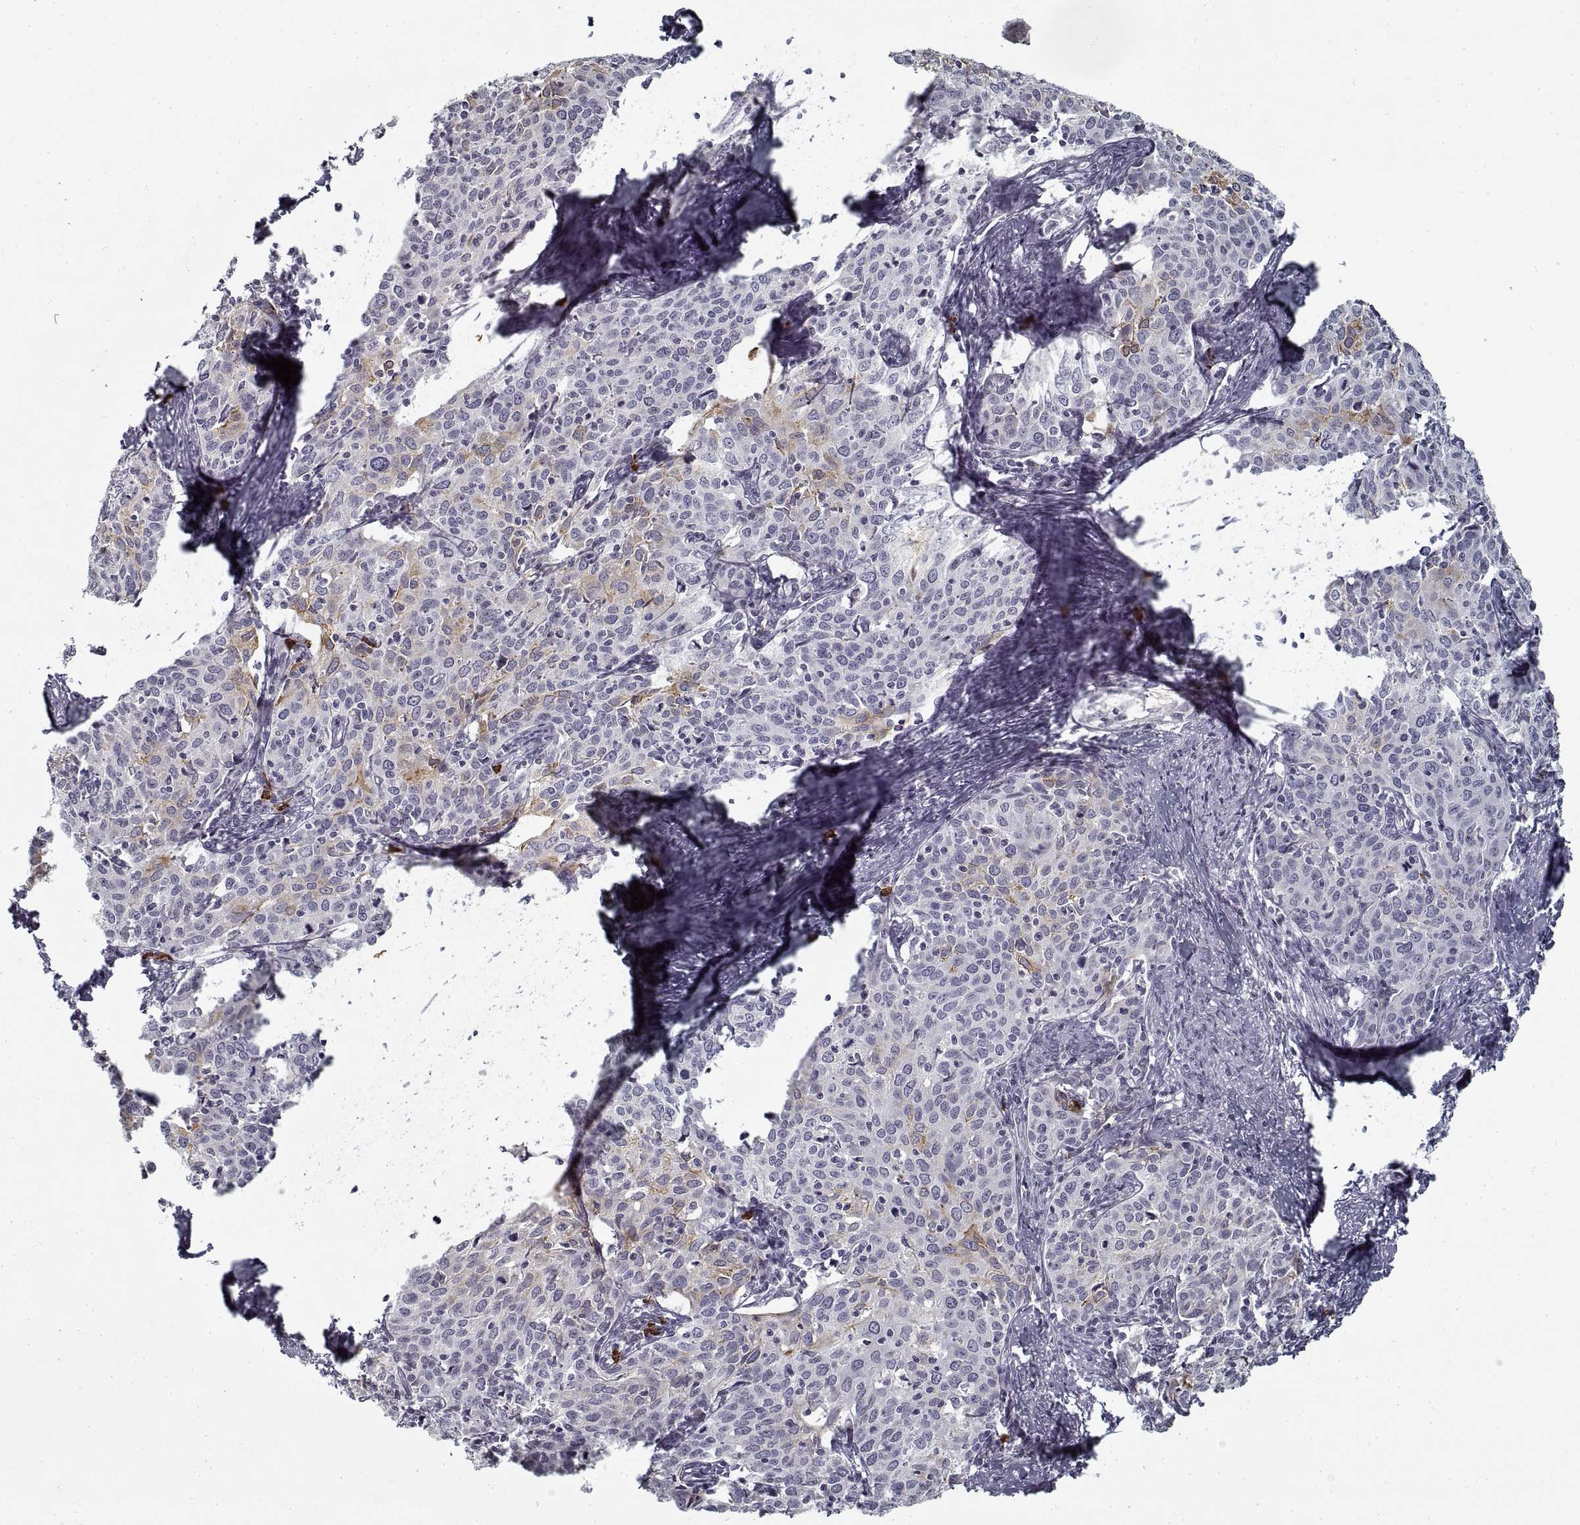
{"staining": {"intensity": "moderate", "quantity": "<25%", "location": "cytoplasmic/membranous"}, "tissue": "cervical cancer", "cell_type": "Tumor cells", "image_type": "cancer", "snomed": [{"axis": "morphology", "description": "Squamous cell carcinoma, NOS"}, {"axis": "topography", "description": "Cervix"}], "caption": "Protein expression analysis of human squamous cell carcinoma (cervical) reveals moderate cytoplasmic/membranous staining in approximately <25% of tumor cells.", "gene": "GAD2", "patient": {"sex": "female", "age": 62}}